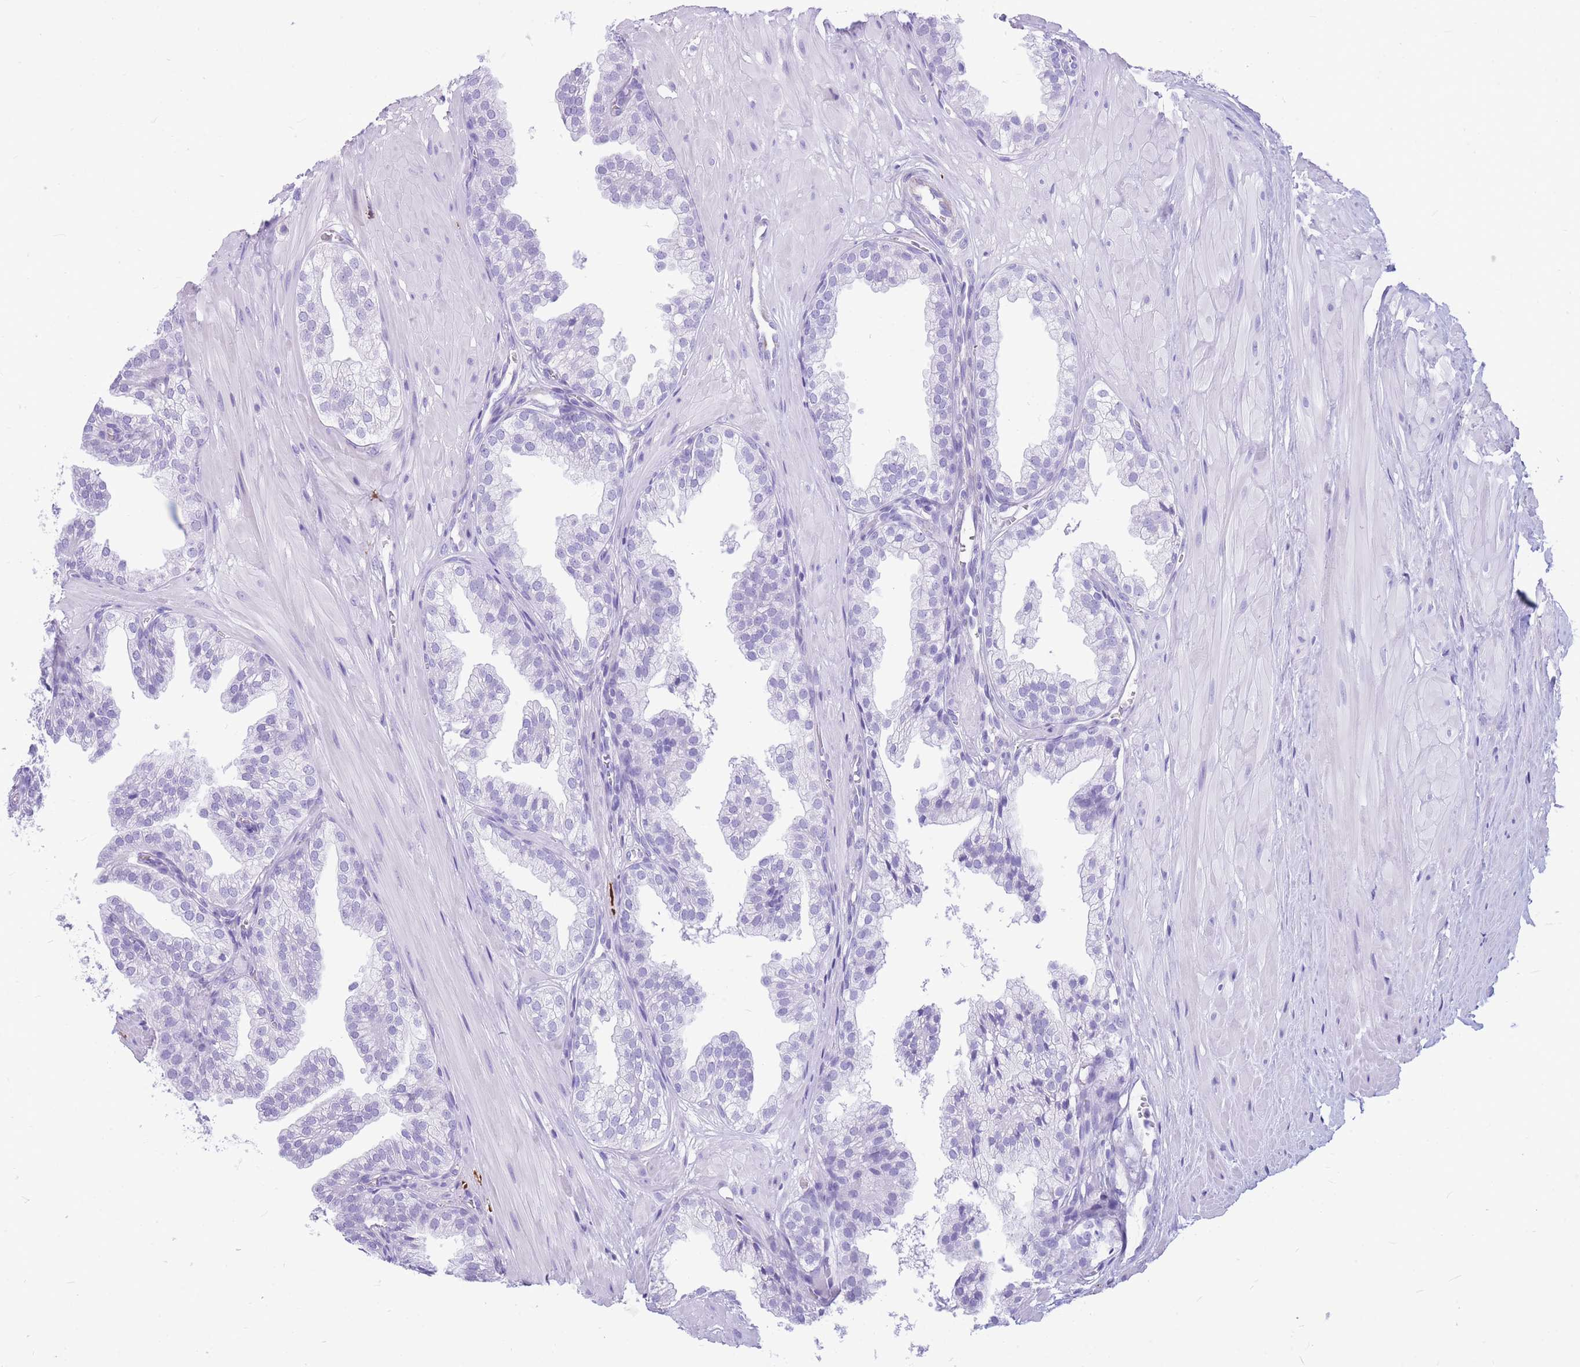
{"staining": {"intensity": "negative", "quantity": "none", "location": "none"}, "tissue": "prostate", "cell_type": "Glandular cells", "image_type": "normal", "snomed": [{"axis": "morphology", "description": "Normal tissue, NOS"}, {"axis": "topography", "description": "Prostate"}, {"axis": "topography", "description": "Peripheral nerve tissue"}], "caption": "Immunohistochemistry of normal human prostate exhibits no staining in glandular cells.", "gene": "ZFP62", "patient": {"sex": "male", "age": 55}}